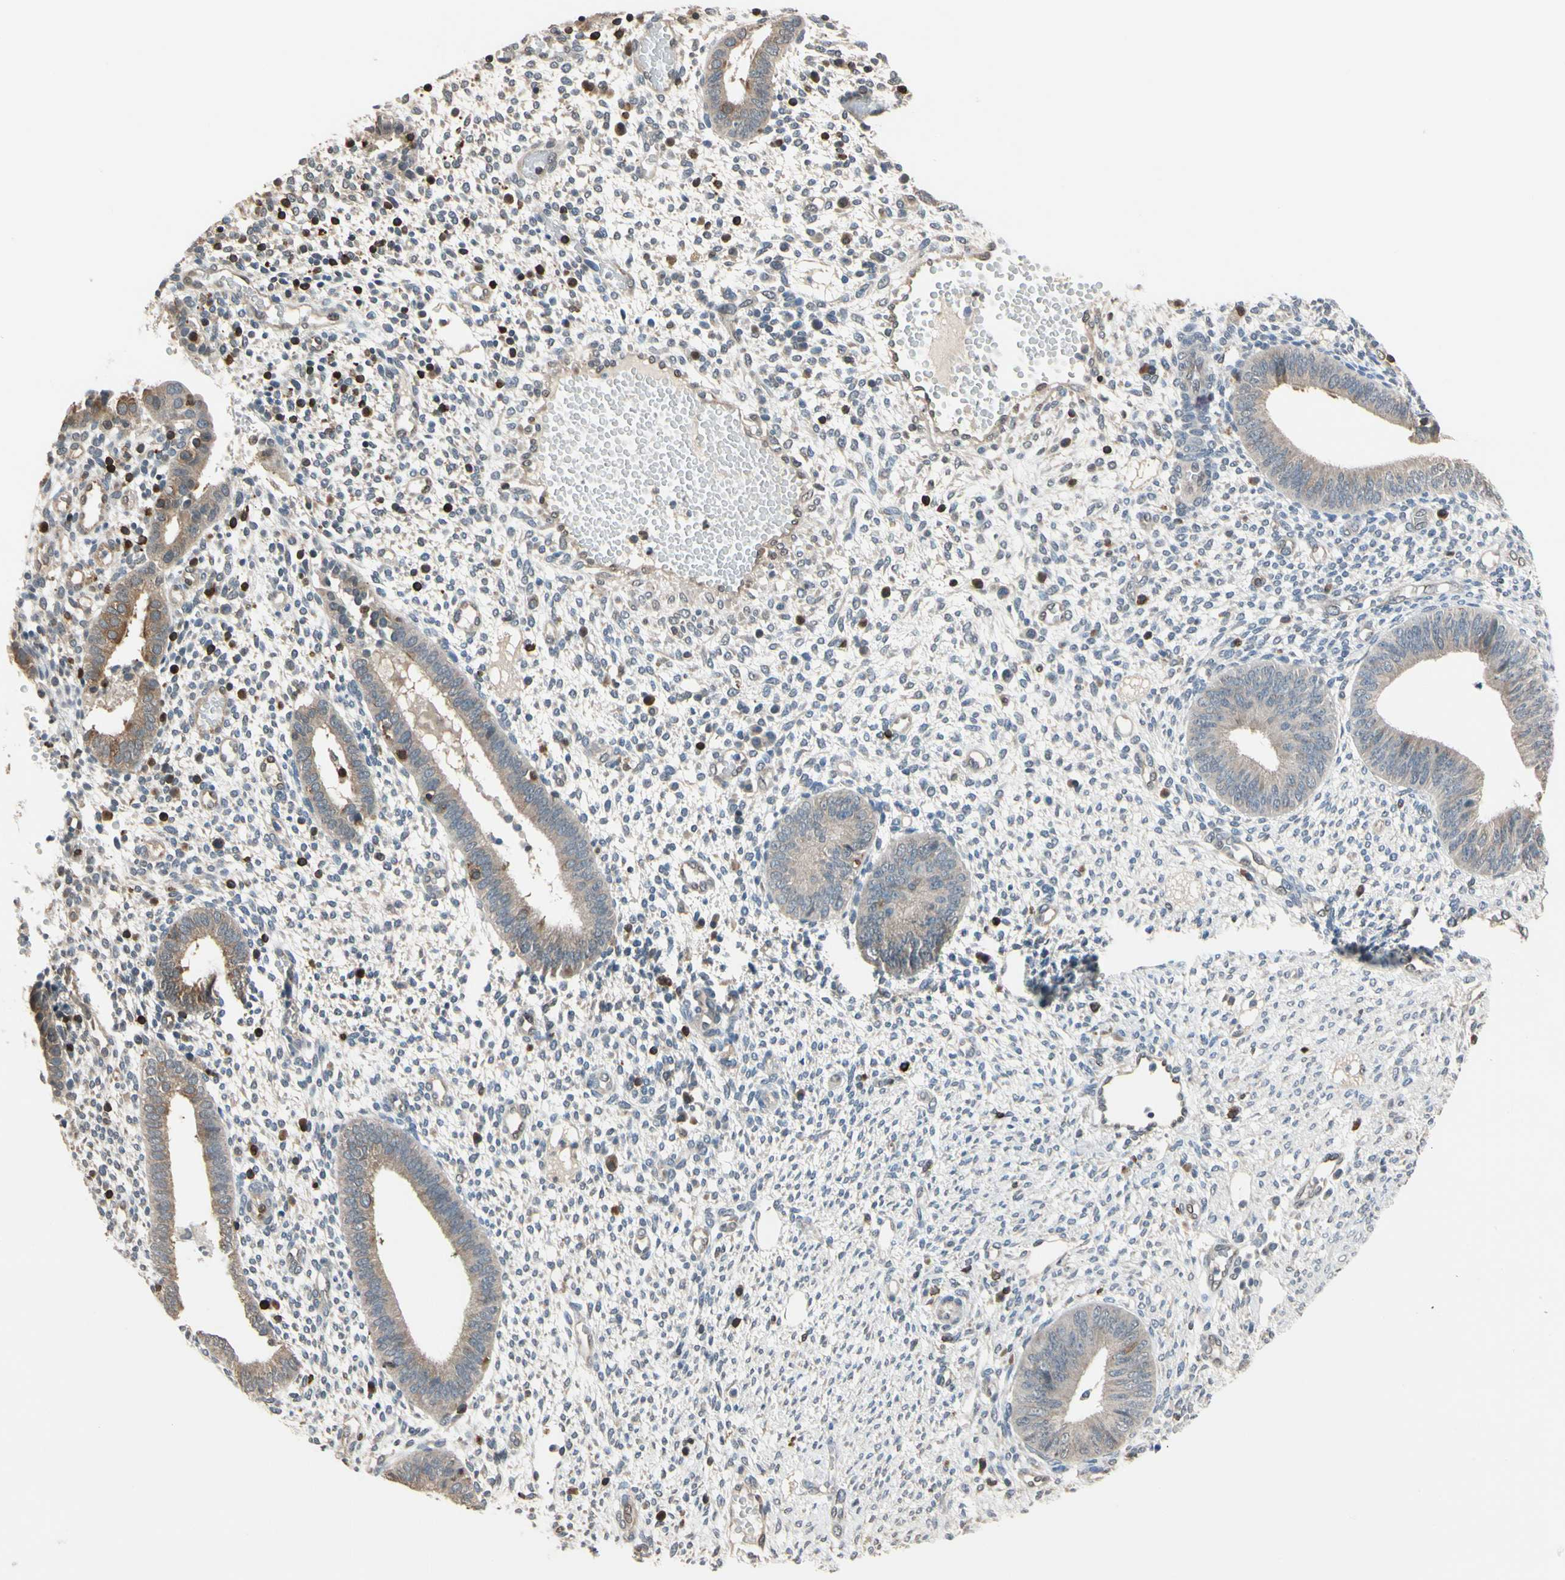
{"staining": {"intensity": "strong", "quantity": "<25%", "location": "cytoplasmic/membranous"}, "tissue": "endometrium", "cell_type": "Cells in endometrial stroma", "image_type": "normal", "snomed": [{"axis": "morphology", "description": "Normal tissue, NOS"}, {"axis": "topography", "description": "Endometrium"}], "caption": "Endometrium stained with a brown dye exhibits strong cytoplasmic/membranous positive staining in about <25% of cells in endometrial stroma.", "gene": "NFATC2", "patient": {"sex": "female", "age": 35}}